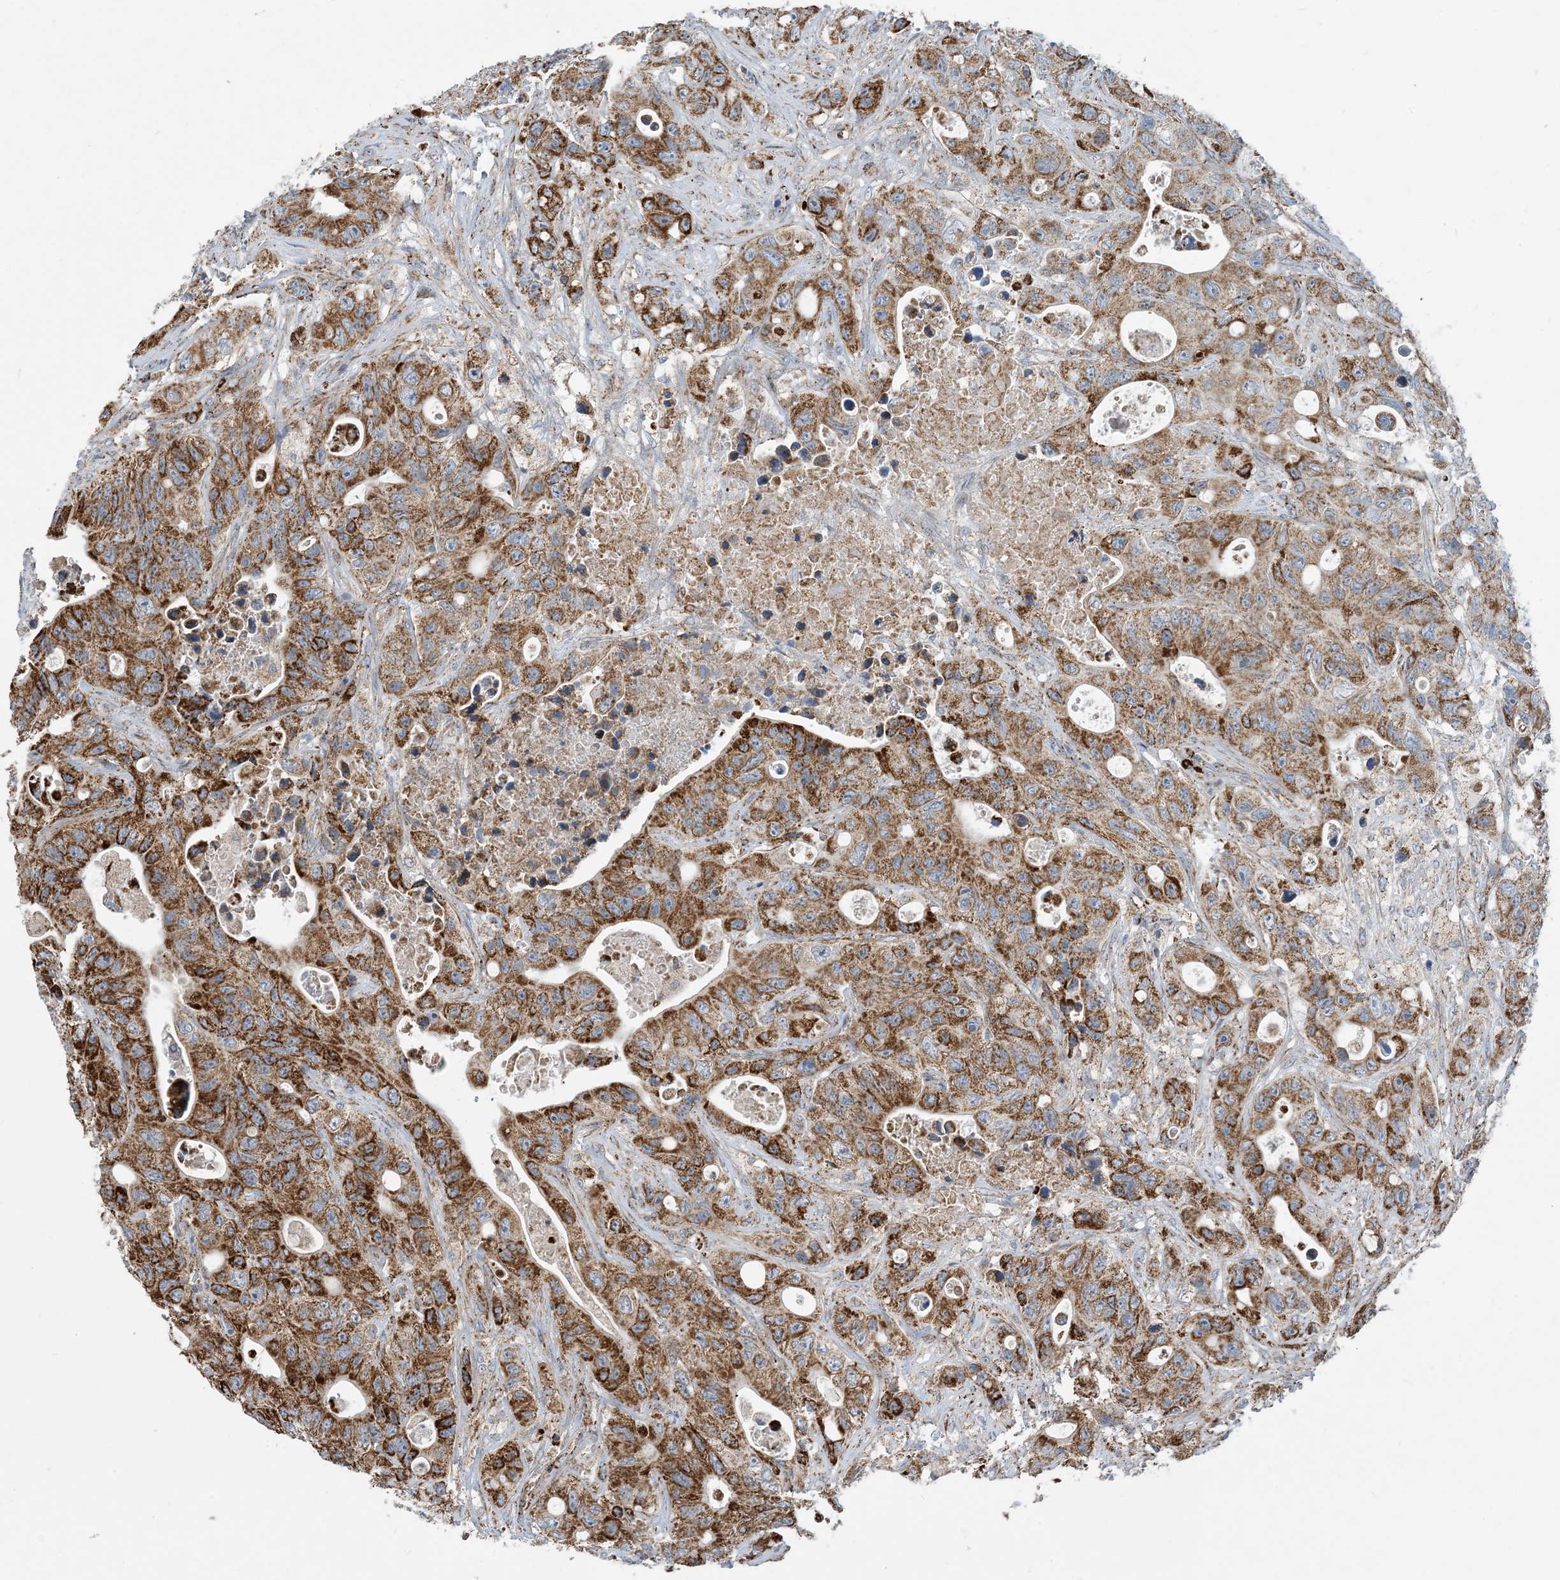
{"staining": {"intensity": "moderate", "quantity": ">75%", "location": "cytoplasmic/membranous"}, "tissue": "colorectal cancer", "cell_type": "Tumor cells", "image_type": "cancer", "snomed": [{"axis": "morphology", "description": "Adenocarcinoma, NOS"}, {"axis": "topography", "description": "Colon"}], "caption": "Immunohistochemistry (IHC) of human colorectal cancer exhibits medium levels of moderate cytoplasmic/membranous positivity in about >75% of tumor cells.", "gene": "PCDHGA1", "patient": {"sex": "female", "age": 46}}